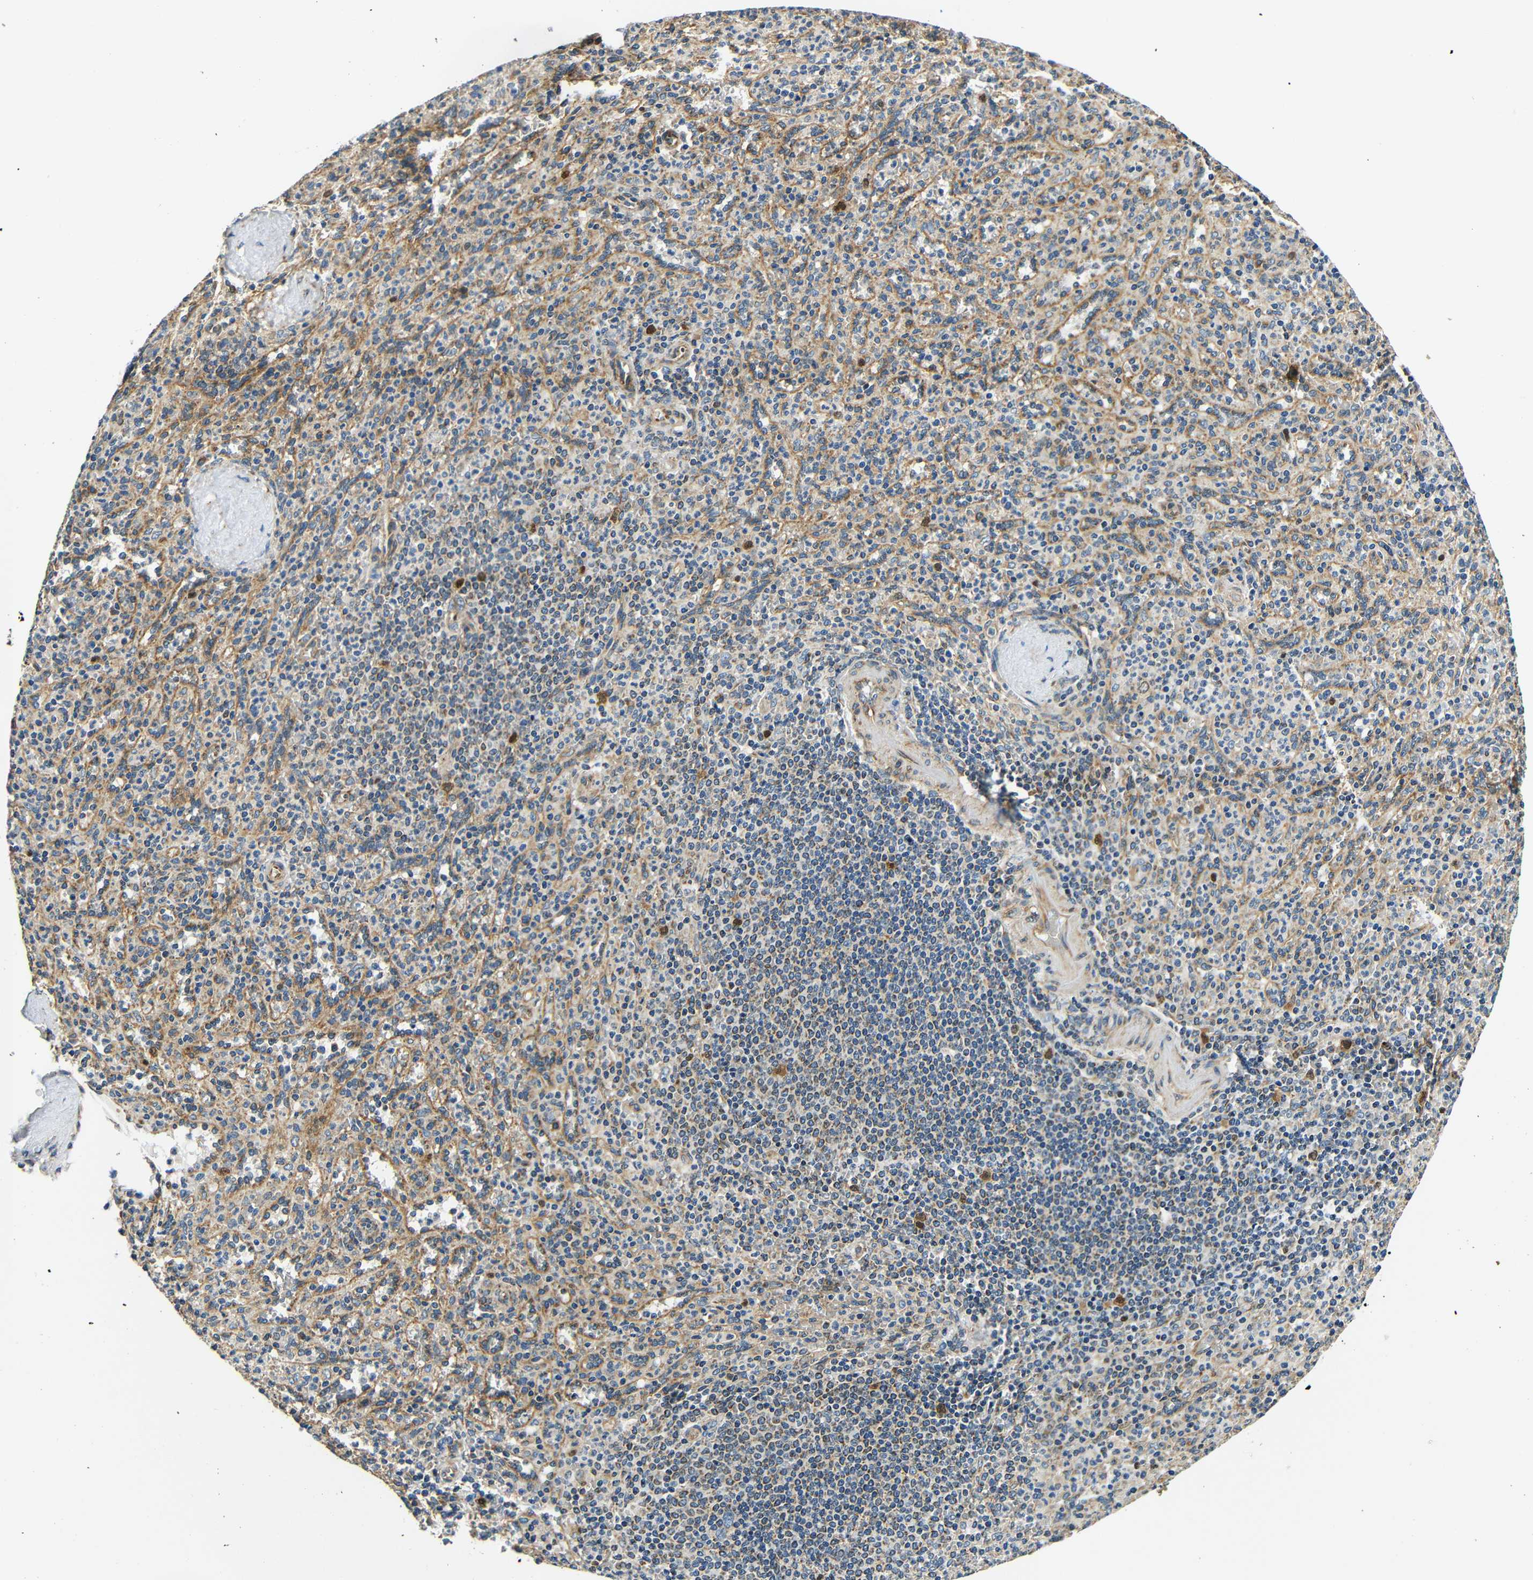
{"staining": {"intensity": "moderate", "quantity": "25%-75%", "location": "cytoplasmic/membranous"}, "tissue": "spleen", "cell_type": "Cells in red pulp", "image_type": "normal", "snomed": [{"axis": "morphology", "description": "Normal tissue, NOS"}, {"axis": "topography", "description": "Spleen"}], "caption": "Cells in red pulp reveal medium levels of moderate cytoplasmic/membranous staining in approximately 25%-75% of cells in benign spleen. Ihc stains the protein in brown and the nuclei are stained blue.", "gene": "VAPB", "patient": {"sex": "male", "age": 36}}